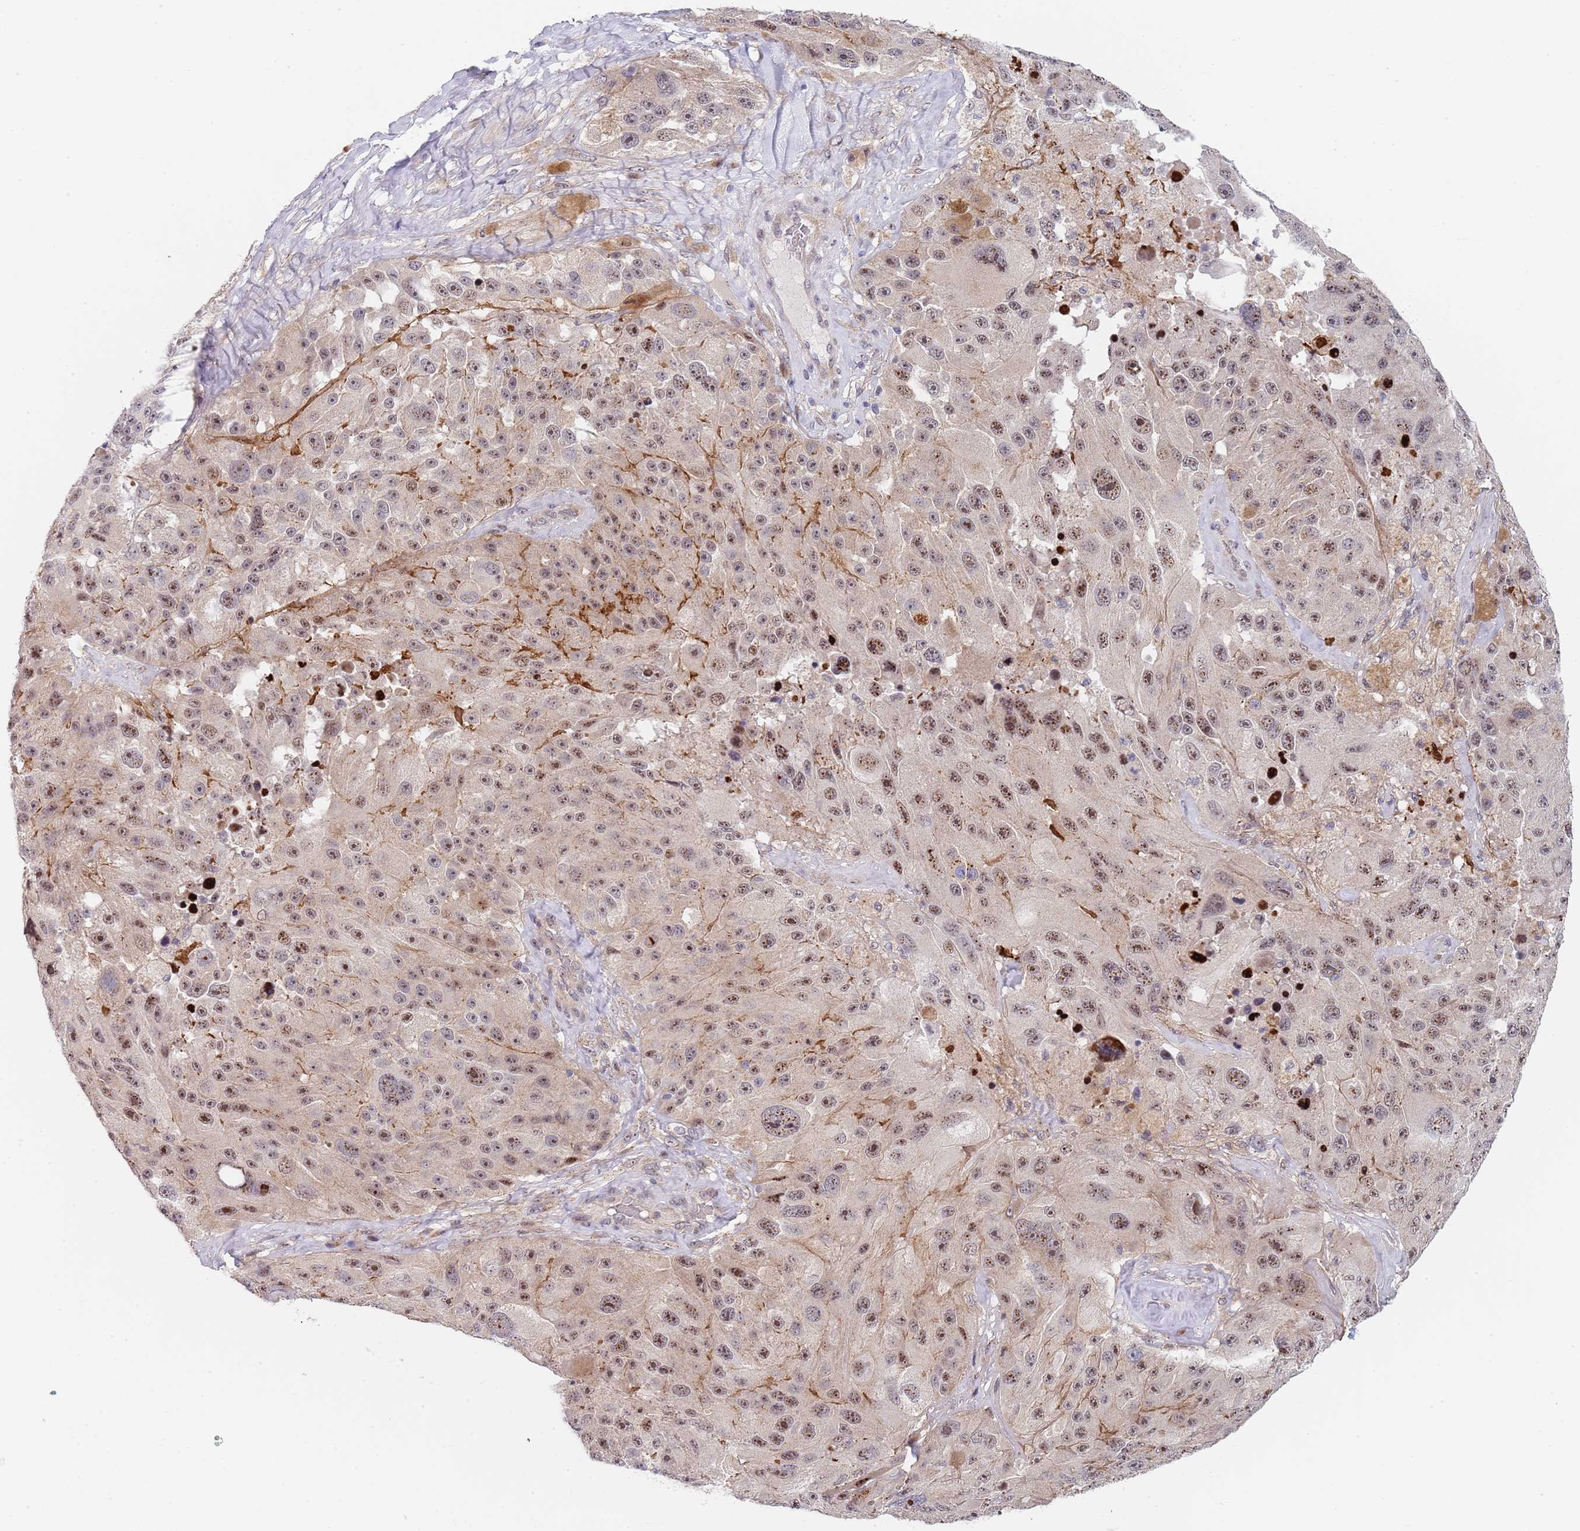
{"staining": {"intensity": "moderate", "quantity": ">75%", "location": "nuclear"}, "tissue": "melanoma", "cell_type": "Tumor cells", "image_type": "cancer", "snomed": [{"axis": "morphology", "description": "Malignant melanoma, Metastatic site"}, {"axis": "topography", "description": "Lymph node"}], "caption": "A histopathology image of human melanoma stained for a protein exhibits moderate nuclear brown staining in tumor cells.", "gene": "PLCL2", "patient": {"sex": "male", "age": 62}}